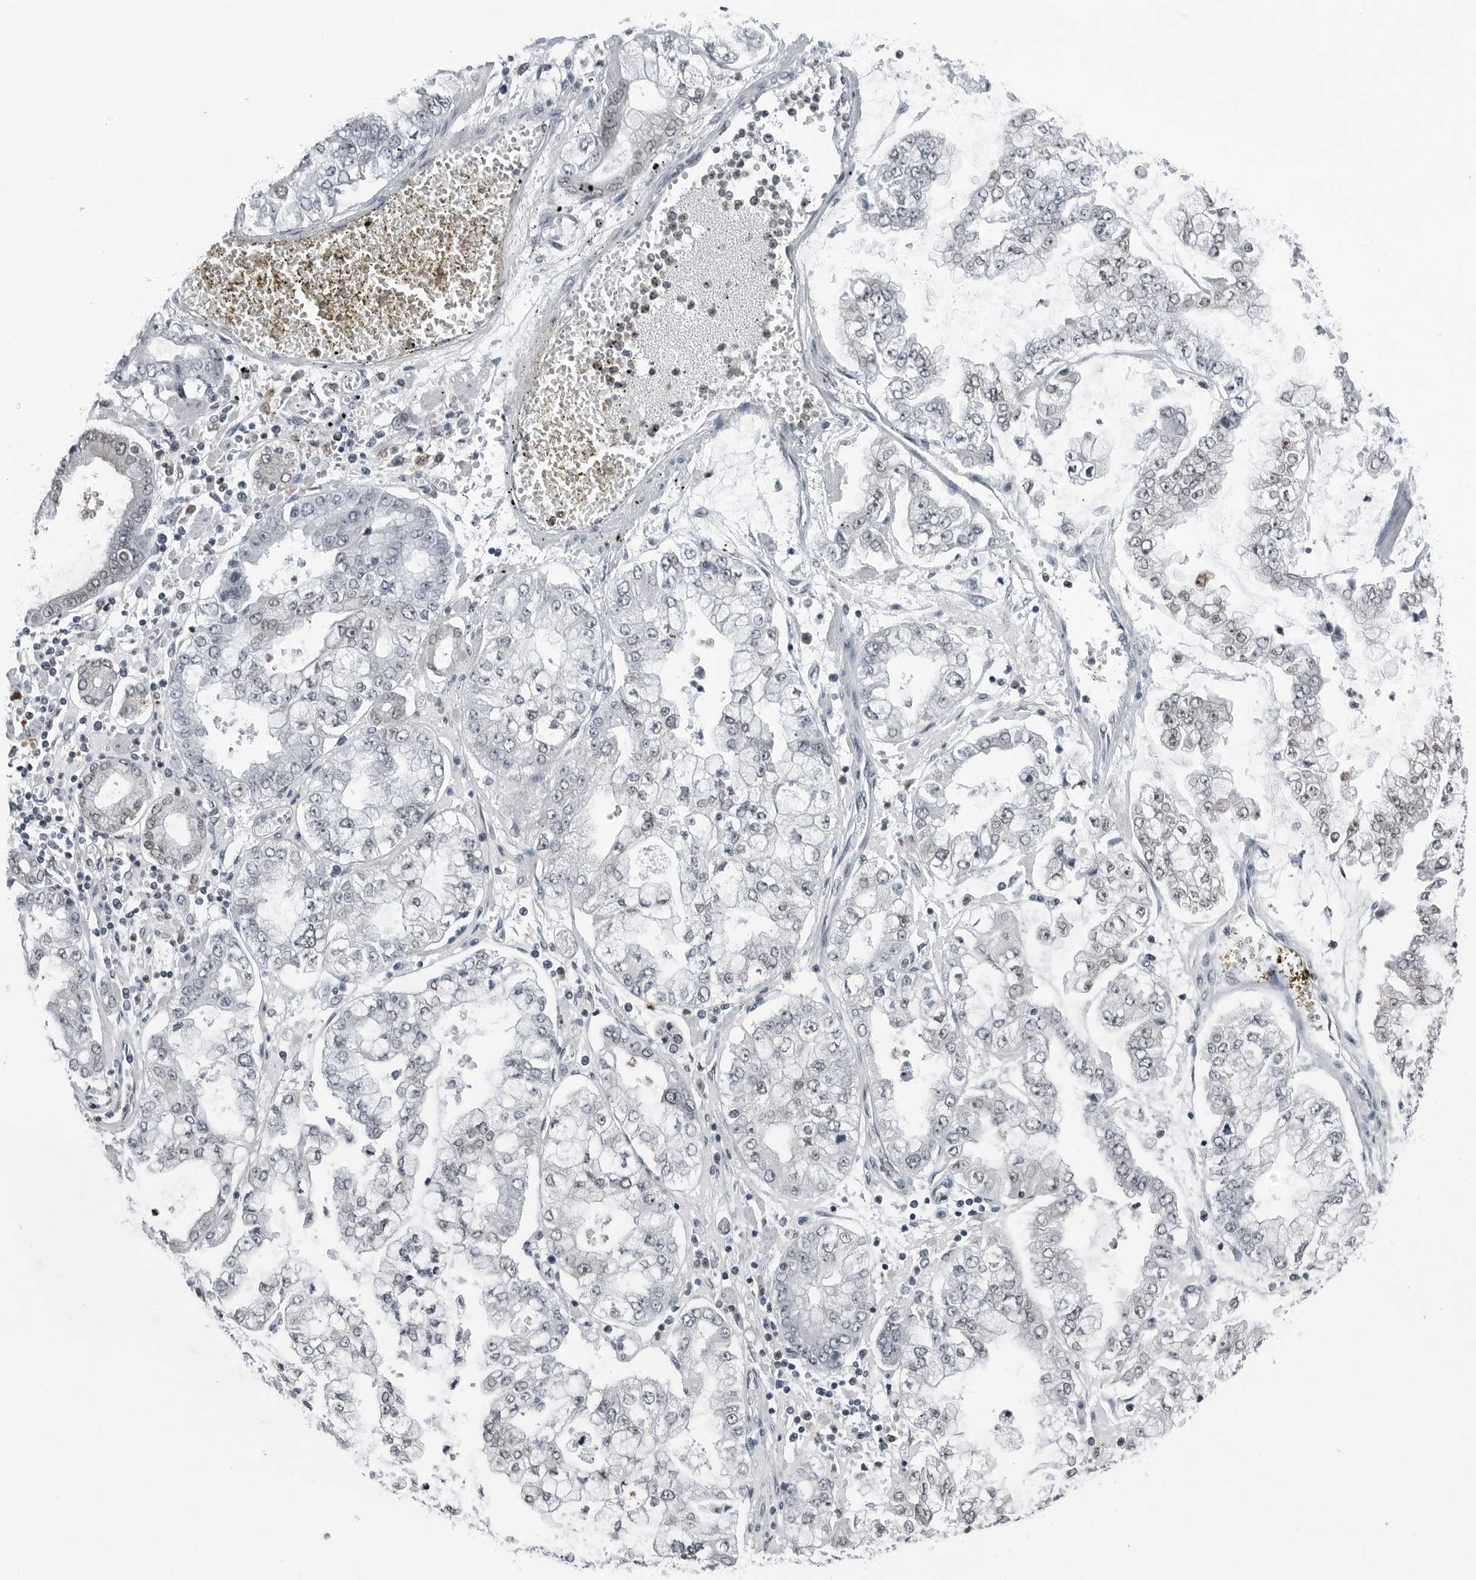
{"staining": {"intensity": "weak", "quantity": "<25%", "location": "nuclear"}, "tissue": "stomach cancer", "cell_type": "Tumor cells", "image_type": "cancer", "snomed": [{"axis": "morphology", "description": "Adenocarcinoma, NOS"}, {"axis": "topography", "description": "Stomach"}], "caption": "Tumor cells are negative for brown protein staining in stomach cancer.", "gene": "AKR1A1", "patient": {"sex": "male", "age": 76}}